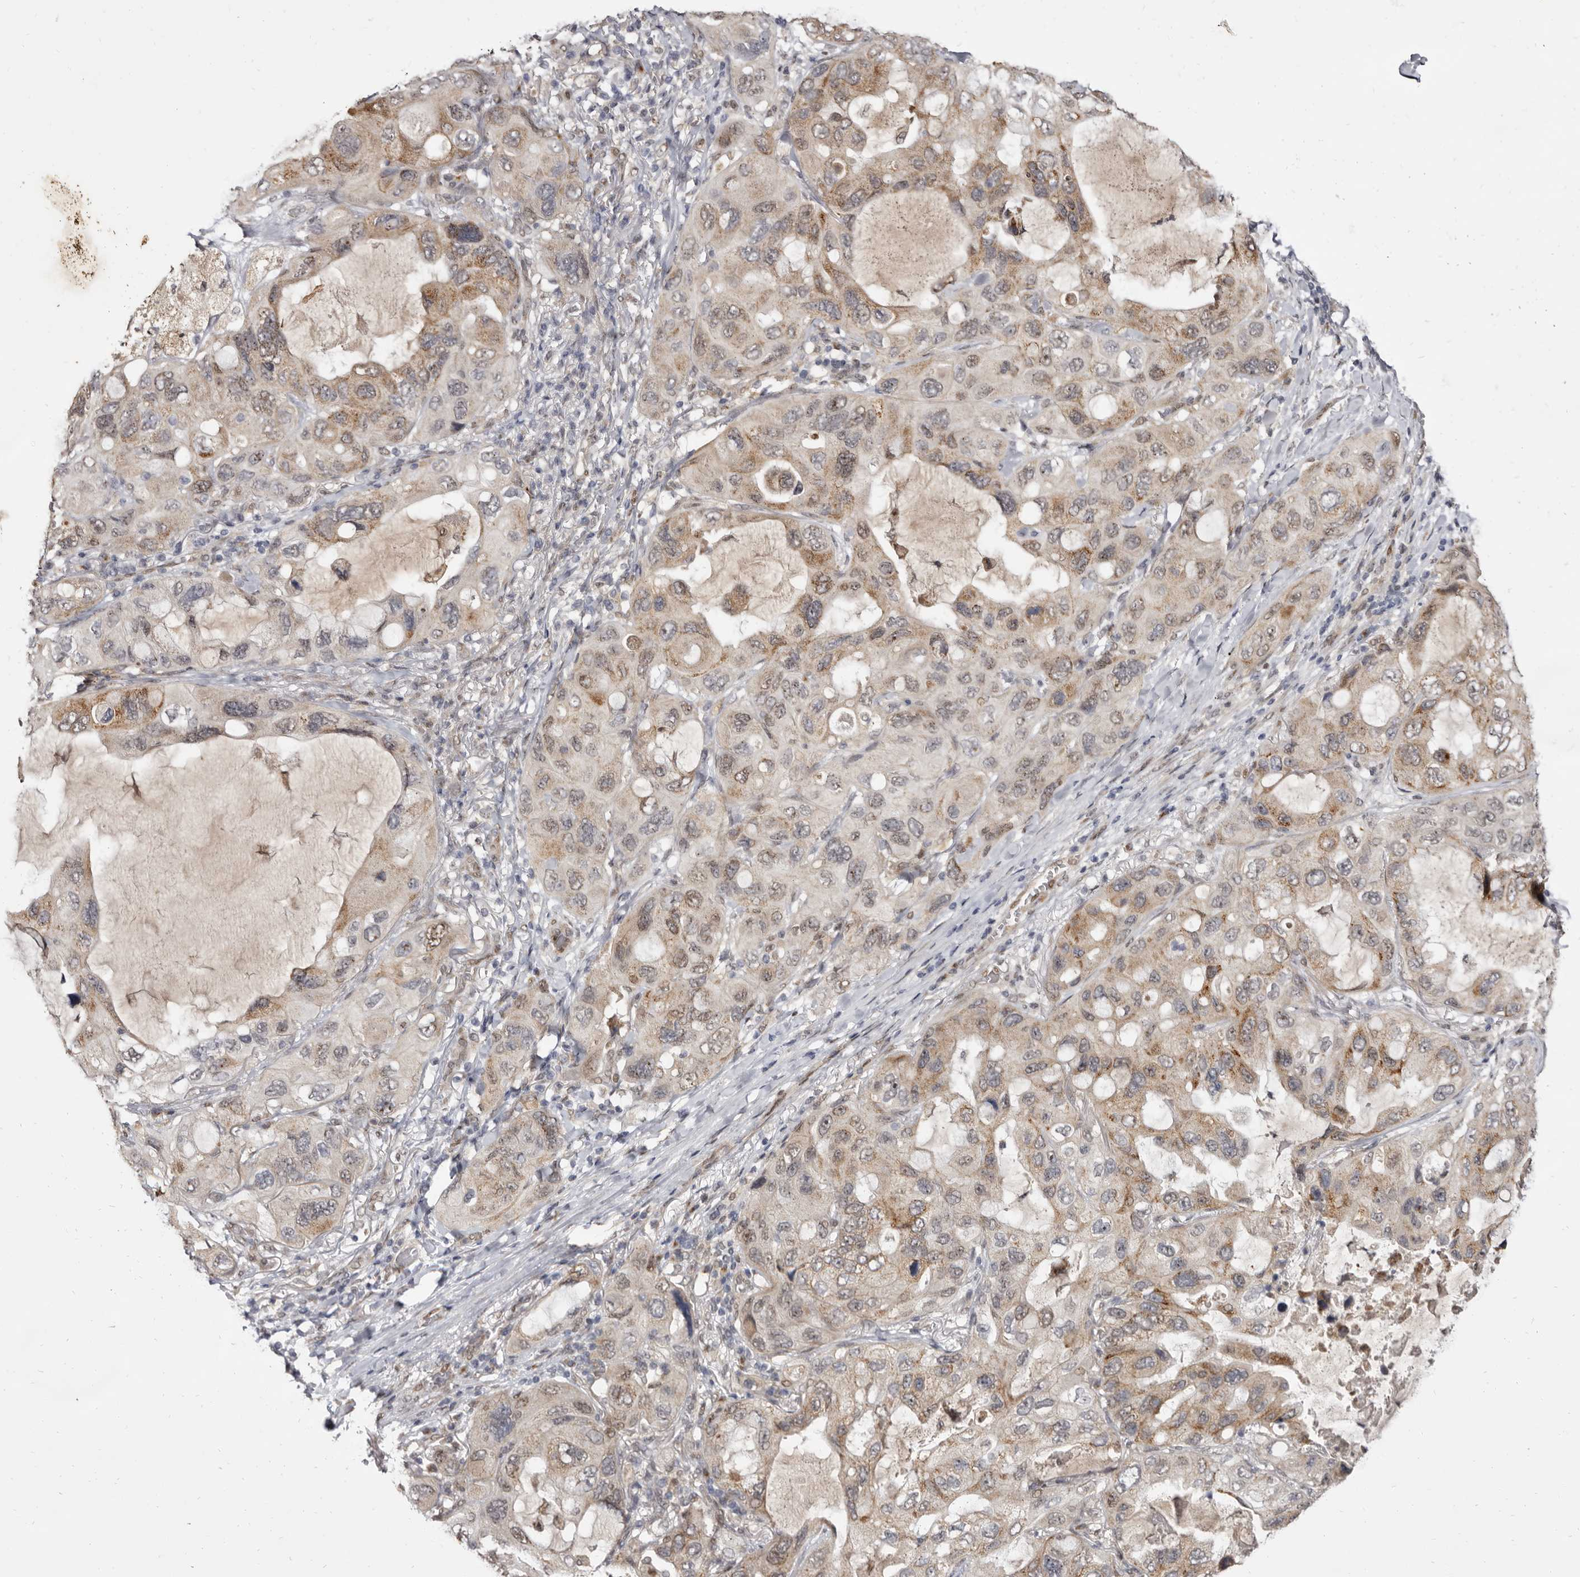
{"staining": {"intensity": "moderate", "quantity": "25%-75%", "location": "cytoplasmic/membranous"}, "tissue": "lung cancer", "cell_type": "Tumor cells", "image_type": "cancer", "snomed": [{"axis": "morphology", "description": "Squamous cell carcinoma, NOS"}, {"axis": "topography", "description": "Lung"}], "caption": "This is a histology image of immunohistochemistry staining of lung cancer, which shows moderate staining in the cytoplasmic/membranous of tumor cells.", "gene": "ZNF326", "patient": {"sex": "female", "age": 73}}